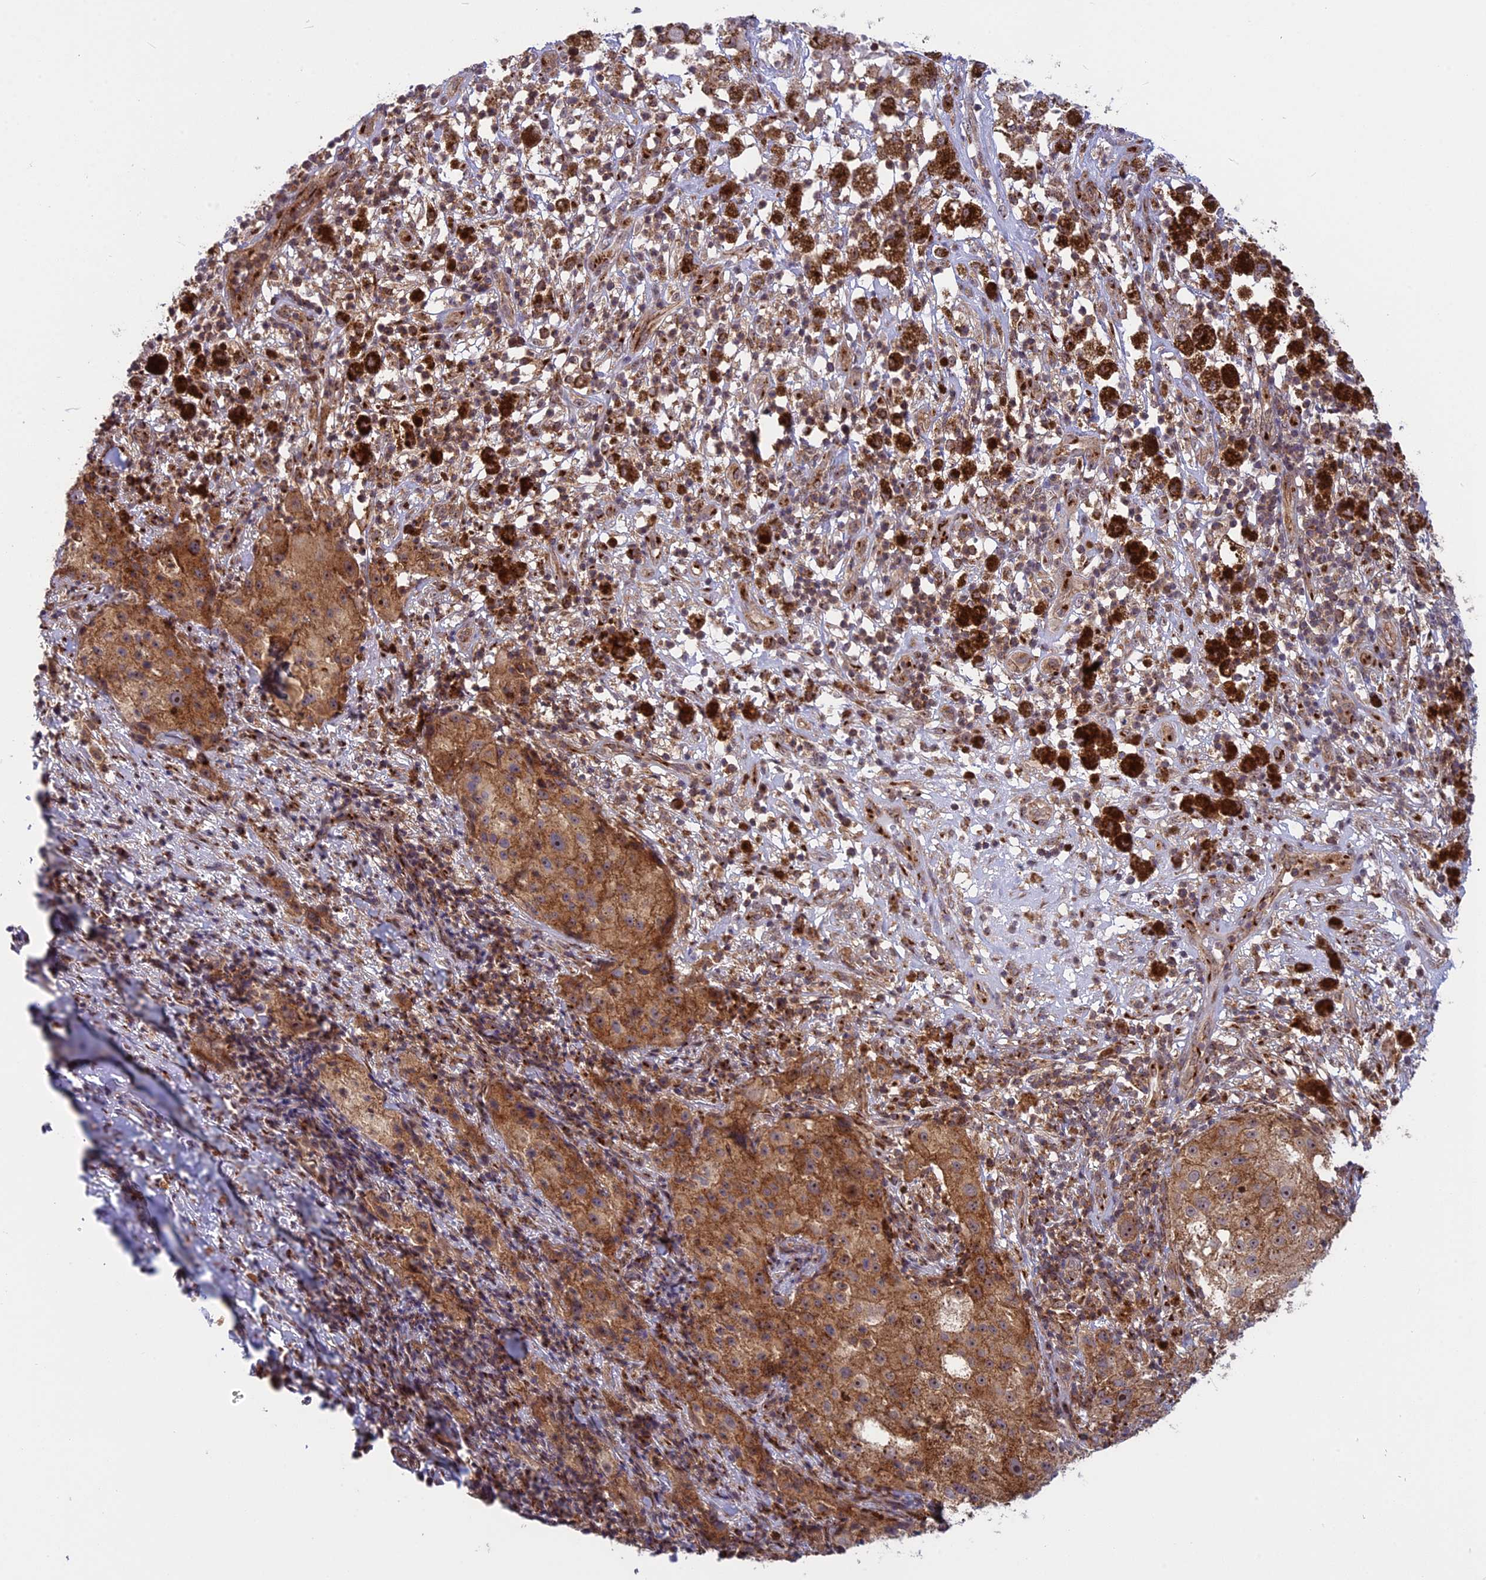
{"staining": {"intensity": "moderate", "quantity": ">75%", "location": "cytoplasmic/membranous"}, "tissue": "melanoma", "cell_type": "Tumor cells", "image_type": "cancer", "snomed": [{"axis": "morphology", "description": "Necrosis, NOS"}, {"axis": "morphology", "description": "Malignant melanoma, NOS"}, {"axis": "topography", "description": "Skin"}], "caption": "High-magnification brightfield microscopy of malignant melanoma stained with DAB (3,3'-diaminobenzidine) (brown) and counterstained with hematoxylin (blue). tumor cells exhibit moderate cytoplasmic/membranous positivity is seen in about>75% of cells.", "gene": "CLINT1", "patient": {"sex": "female", "age": 87}}